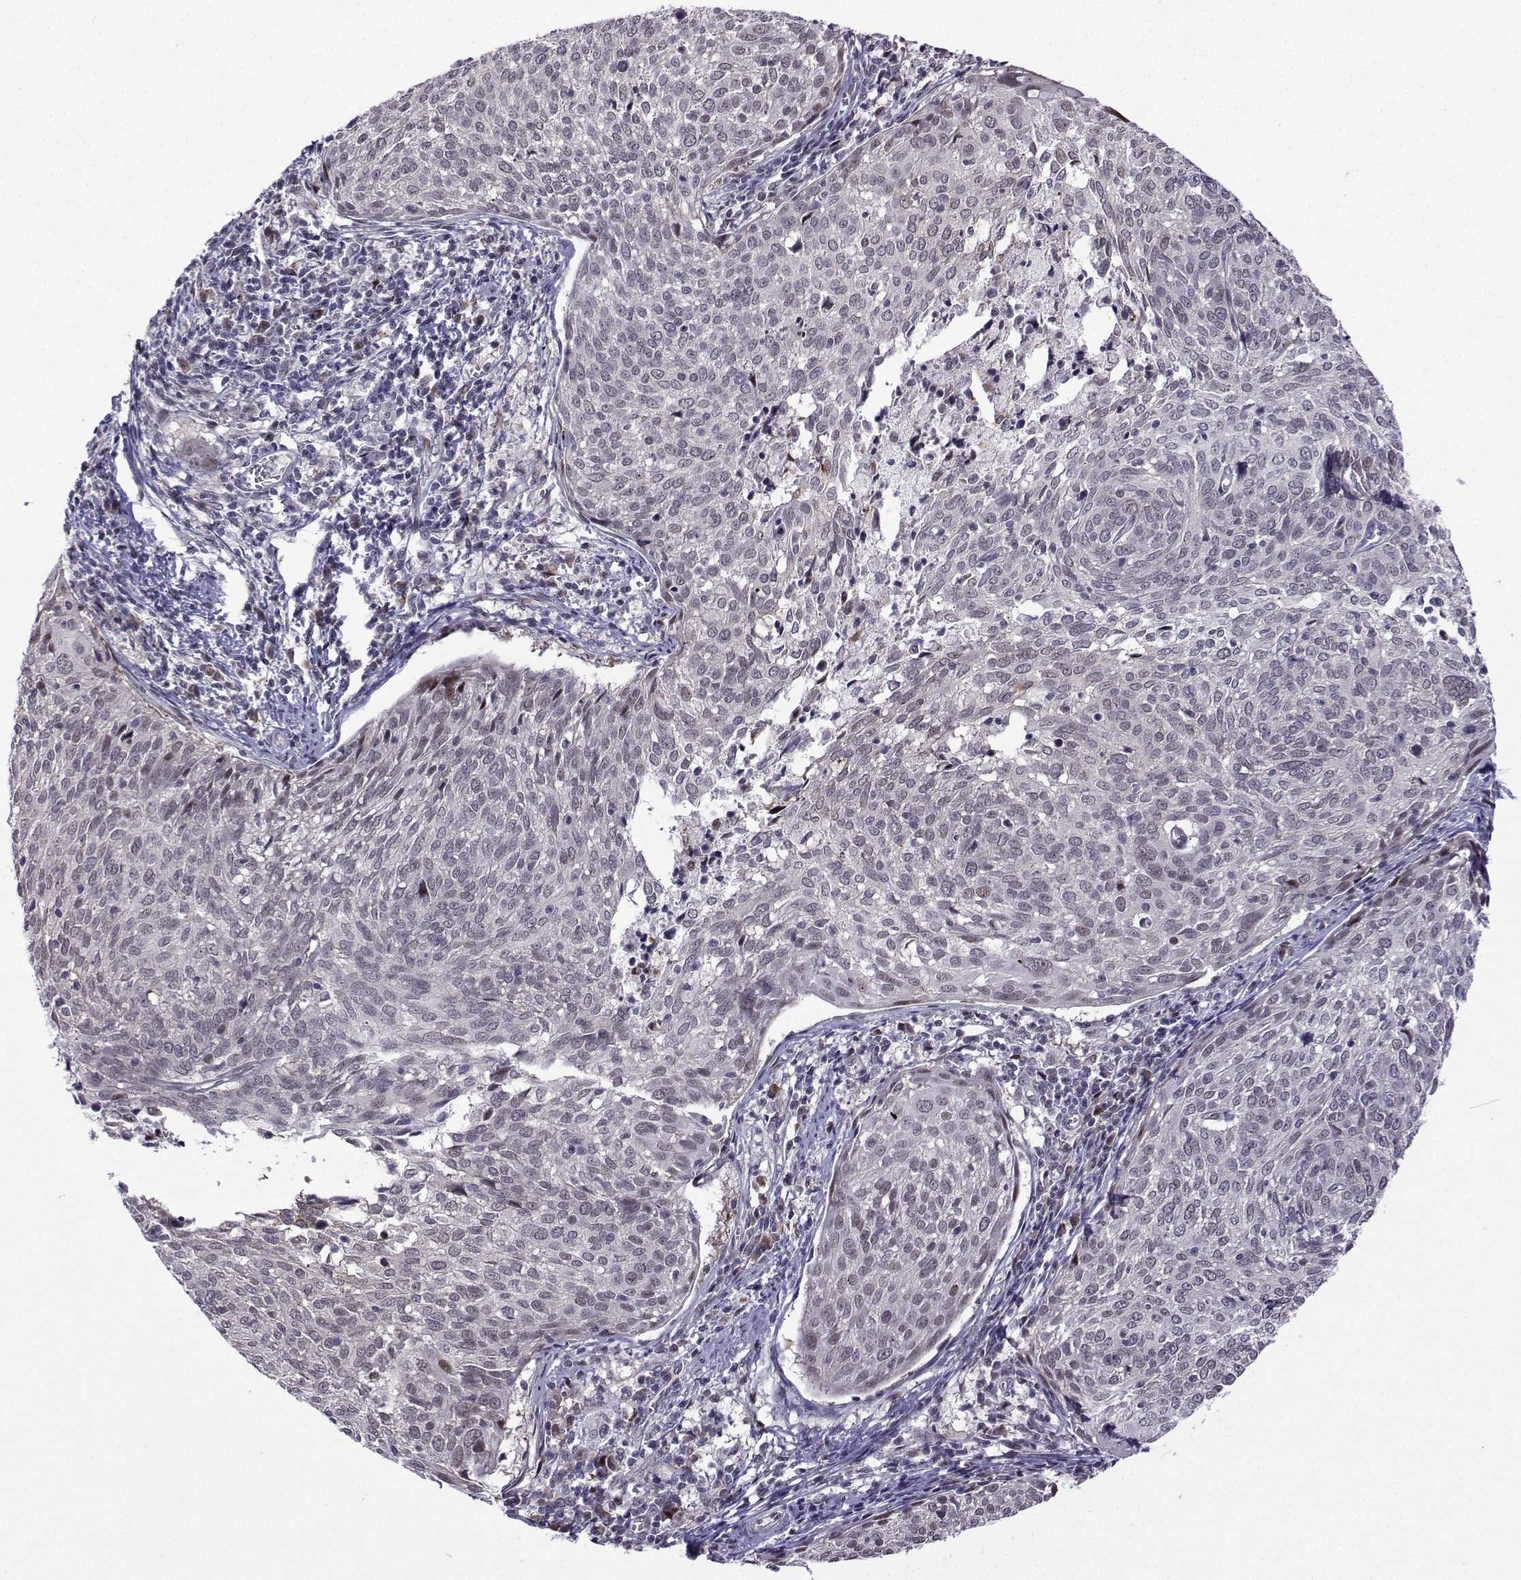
{"staining": {"intensity": "moderate", "quantity": "<25%", "location": "nuclear"}, "tissue": "cervical cancer", "cell_type": "Tumor cells", "image_type": "cancer", "snomed": [{"axis": "morphology", "description": "Squamous cell carcinoma, NOS"}, {"axis": "topography", "description": "Cervix"}], "caption": "The image displays immunohistochemical staining of squamous cell carcinoma (cervical). There is moderate nuclear staining is seen in approximately <25% of tumor cells.", "gene": "FGF3", "patient": {"sex": "female", "age": 39}}